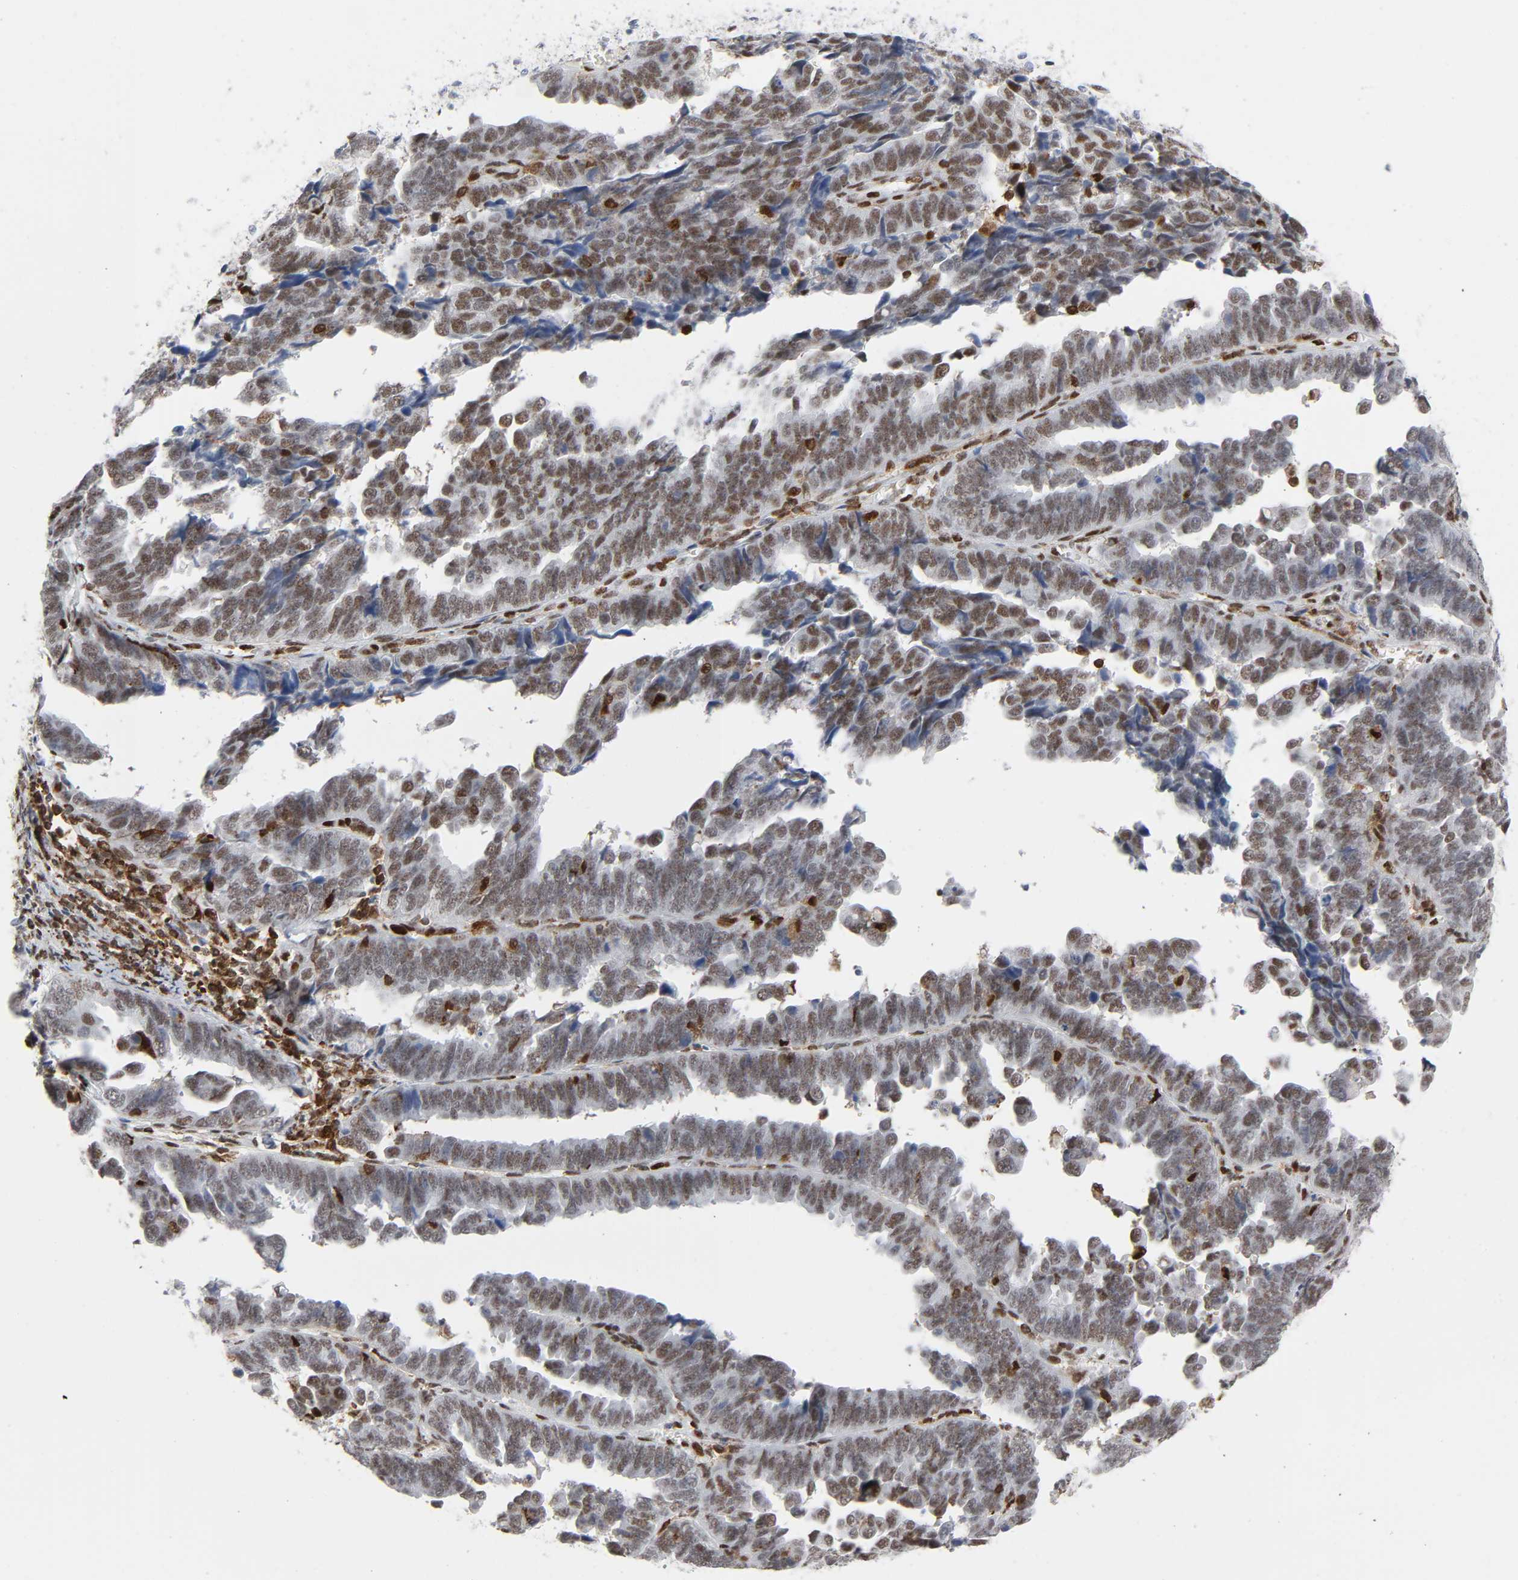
{"staining": {"intensity": "moderate", "quantity": ">75%", "location": "nuclear"}, "tissue": "endometrial cancer", "cell_type": "Tumor cells", "image_type": "cancer", "snomed": [{"axis": "morphology", "description": "Adenocarcinoma, NOS"}, {"axis": "topography", "description": "Endometrium"}], "caption": "Immunohistochemical staining of endometrial cancer (adenocarcinoma) displays medium levels of moderate nuclear expression in approximately >75% of tumor cells.", "gene": "WAS", "patient": {"sex": "female", "age": 75}}